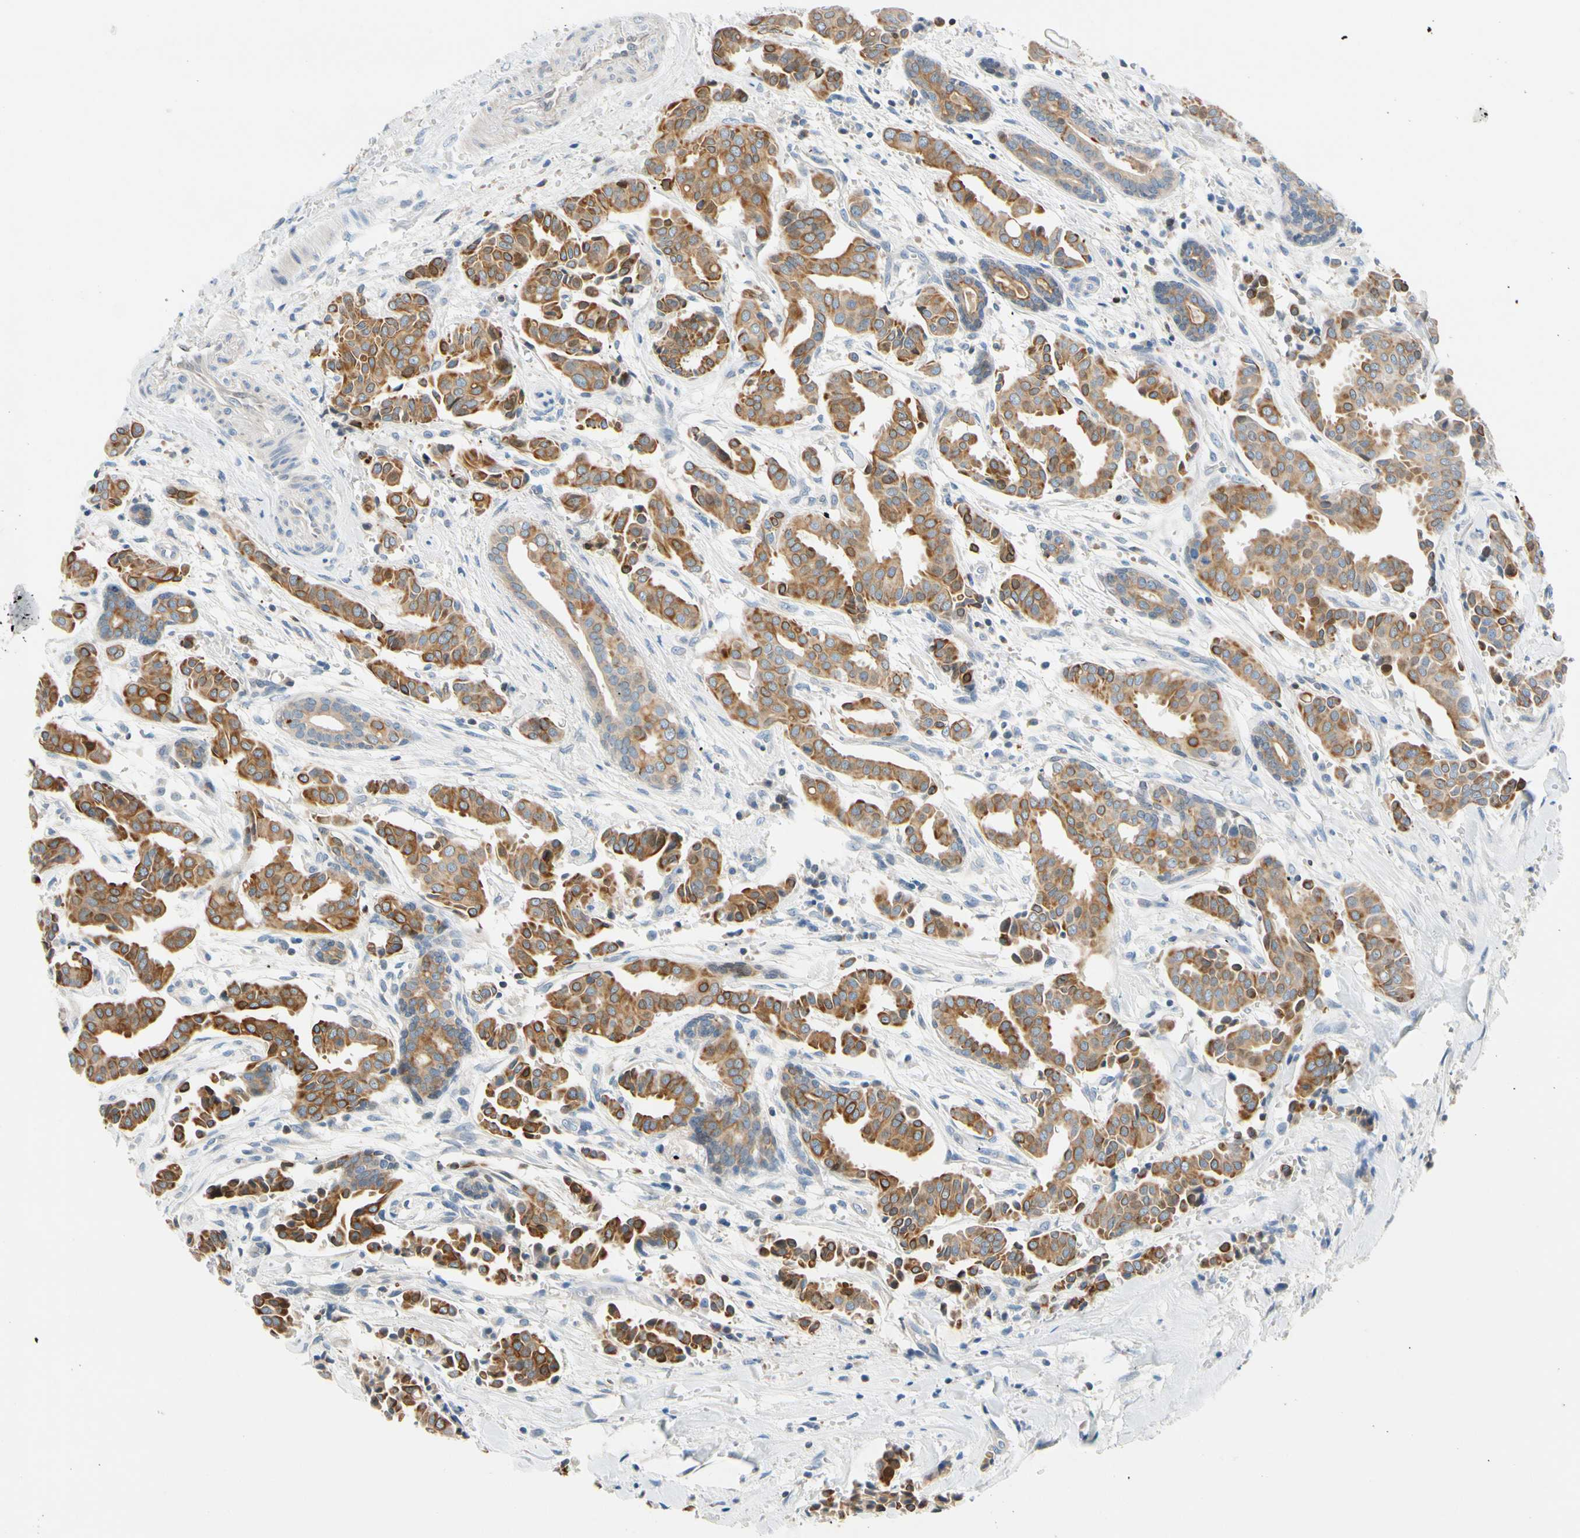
{"staining": {"intensity": "moderate", "quantity": ">75%", "location": "cytoplasmic/membranous"}, "tissue": "head and neck cancer", "cell_type": "Tumor cells", "image_type": "cancer", "snomed": [{"axis": "morphology", "description": "Adenocarcinoma, NOS"}, {"axis": "topography", "description": "Salivary gland"}, {"axis": "topography", "description": "Head-Neck"}], "caption": "Moderate cytoplasmic/membranous protein positivity is appreciated in approximately >75% of tumor cells in head and neck cancer (adenocarcinoma).", "gene": "ZNF132", "patient": {"sex": "female", "age": 59}}